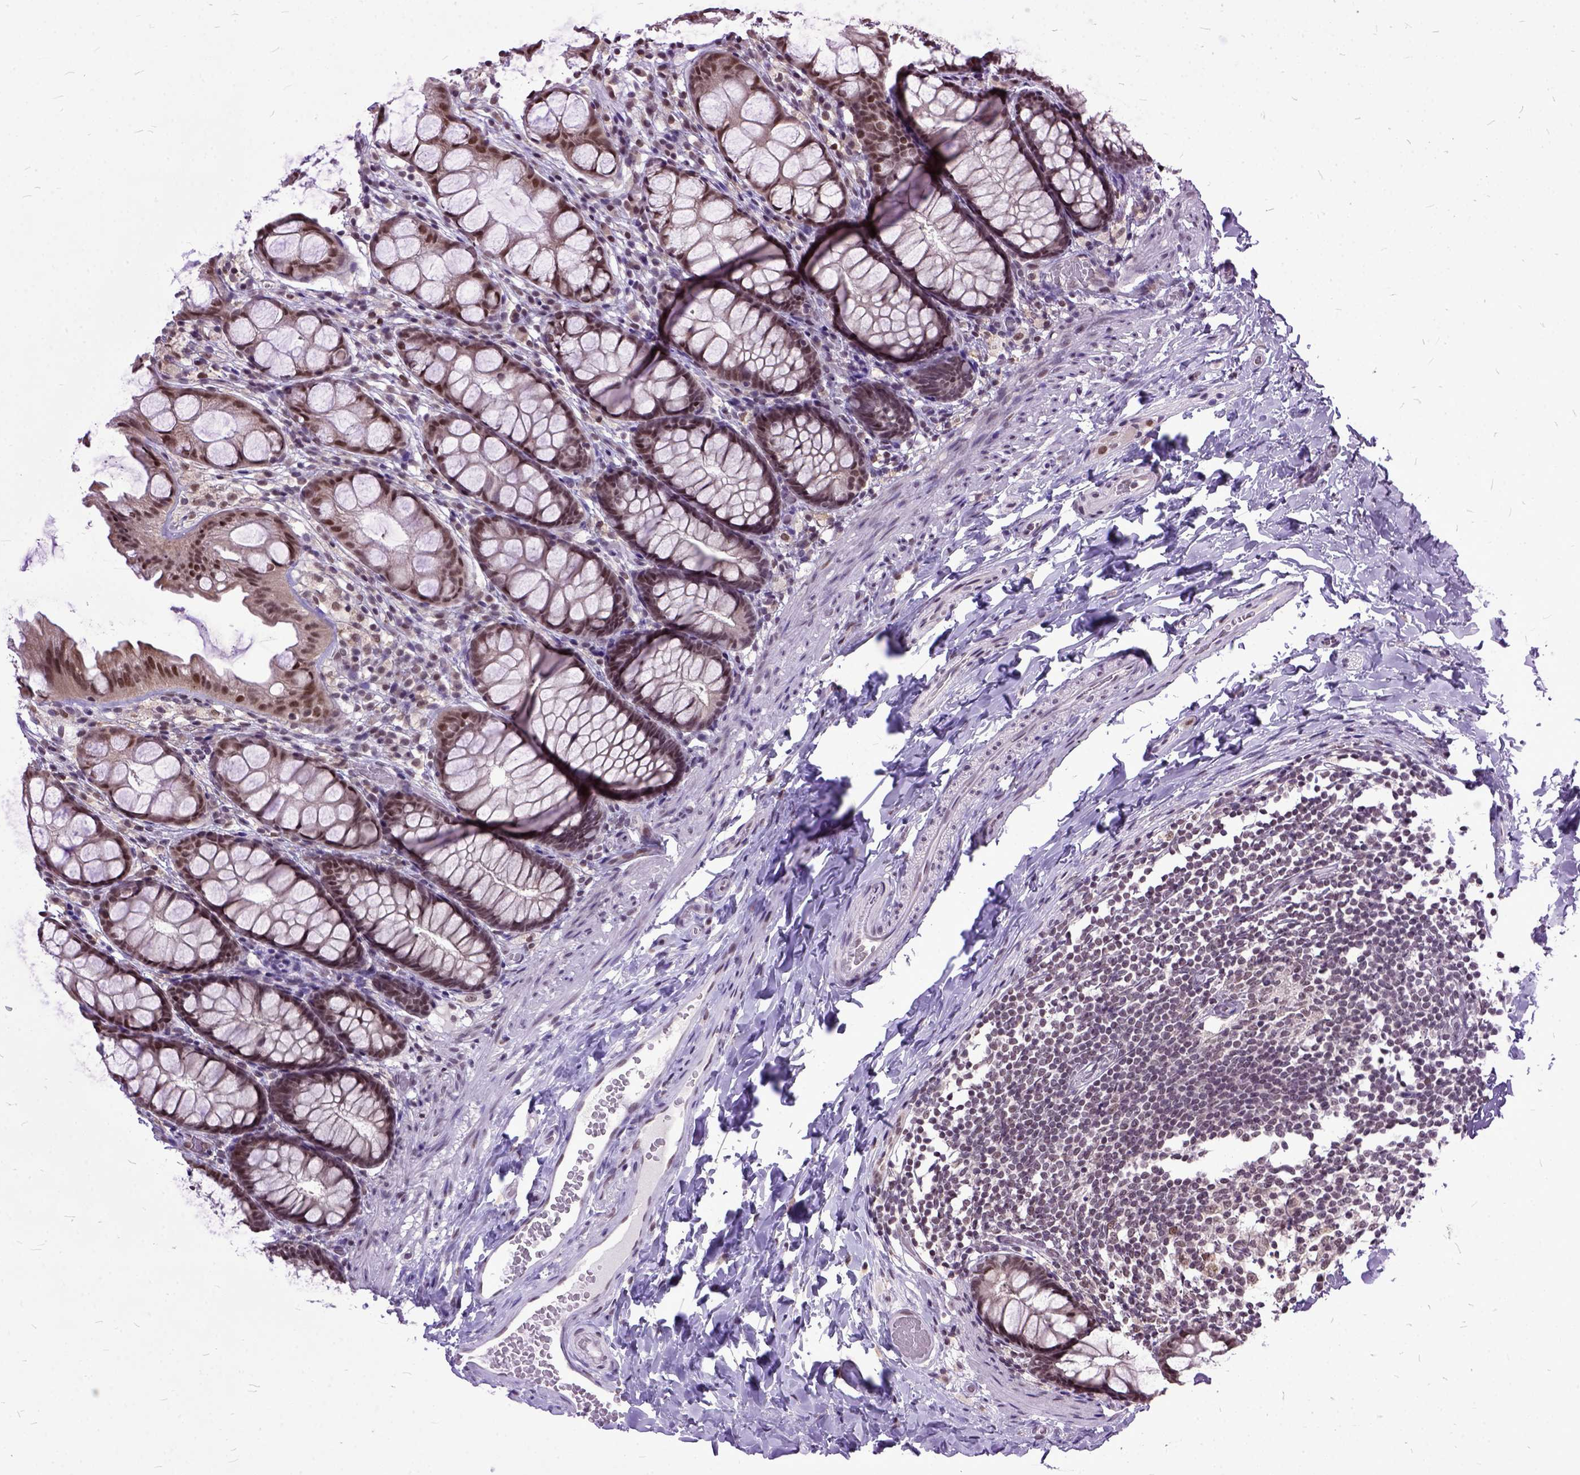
{"staining": {"intensity": "moderate", "quantity": ">75%", "location": "nuclear"}, "tissue": "colon", "cell_type": "Endothelial cells", "image_type": "normal", "snomed": [{"axis": "morphology", "description": "Normal tissue, NOS"}, {"axis": "topography", "description": "Colon"}], "caption": "Immunohistochemical staining of normal human colon shows medium levels of moderate nuclear staining in approximately >75% of endothelial cells.", "gene": "ORC5", "patient": {"sex": "male", "age": 47}}